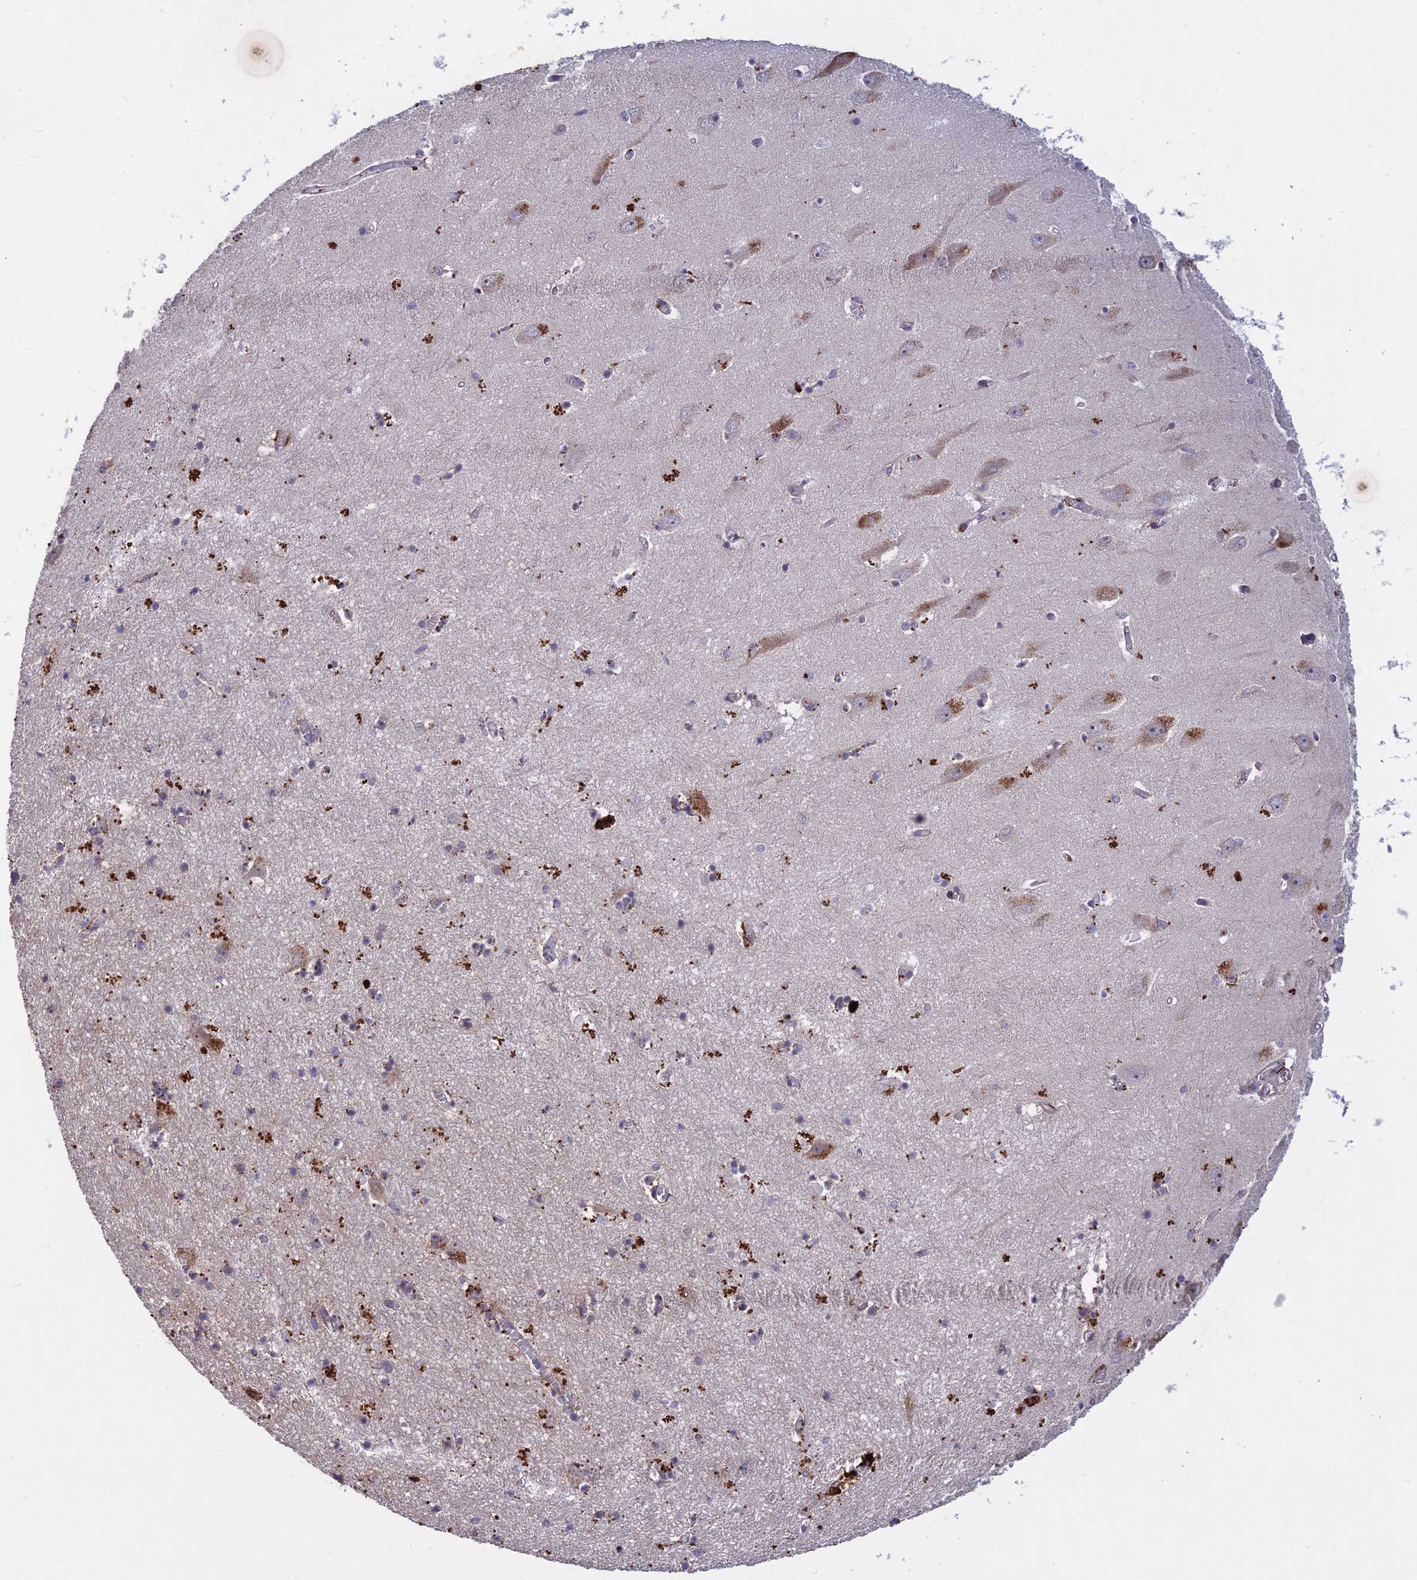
{"staining": {"intensity": "strong", "quantity": "<25%", "location": "cytoplasmic/membranous"}, "tissue": "hippocampus", "cell_type": "Glial cells", "image_type": "normal", "snomed": [{"axis": "morphology", "description": "Normal tissue, NOS"}, {"axis": "topography", "description": "Hippocampus"}], "caption": "A medium amount of strong cytoplasmic/membranous expression is seen in about <25% of glial cells in normal hippocampus.", "gene": "ADO", "patient": {"sex": "female", "age": 64}}